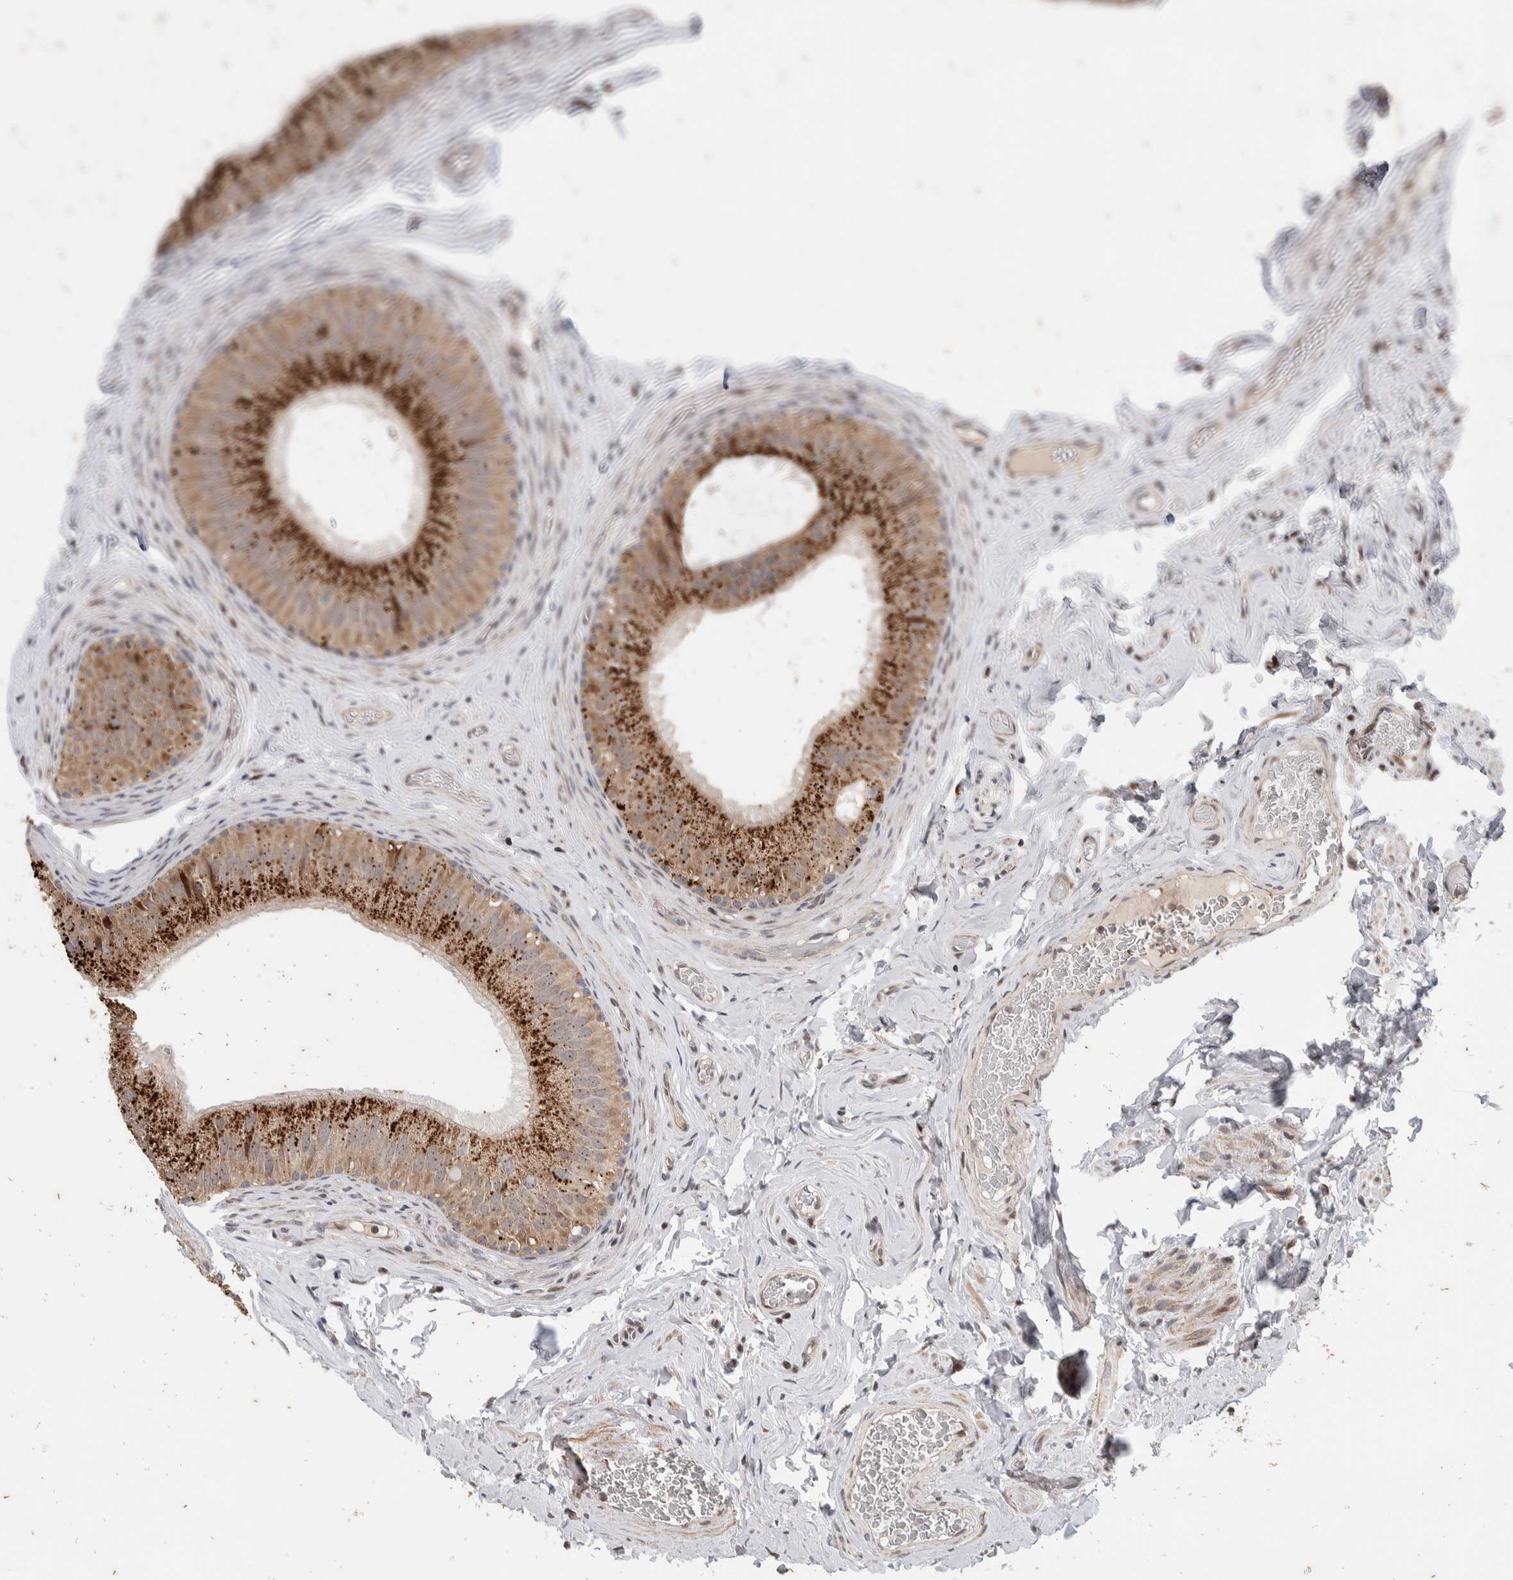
{"staining": {"intensity": "moderate", "quantity": ">75%", "location": "cytoplasmic/membranous"}, "tissue": "epididymis", "cell_type": "Glandular cells", "image_type": "normal", "snomed": [{"axis": "morphology", "description": "Normal tissue, NOS"}, {"axis": "topography", "description": "Vascular tissue"}, {"axis": "topography", "description": "Epididymis"}], "caption": "Immunohistochemical staining of benign epididymis displays moderate cytoplasmic/membranous protein positivity in approximately >75% of glandular cells. Immunohistochemistry stains the protein in brown and the nuclei are stained blue.", "gene": "ATXN7L1", "patient": {"sex": "male", "age": 49}}